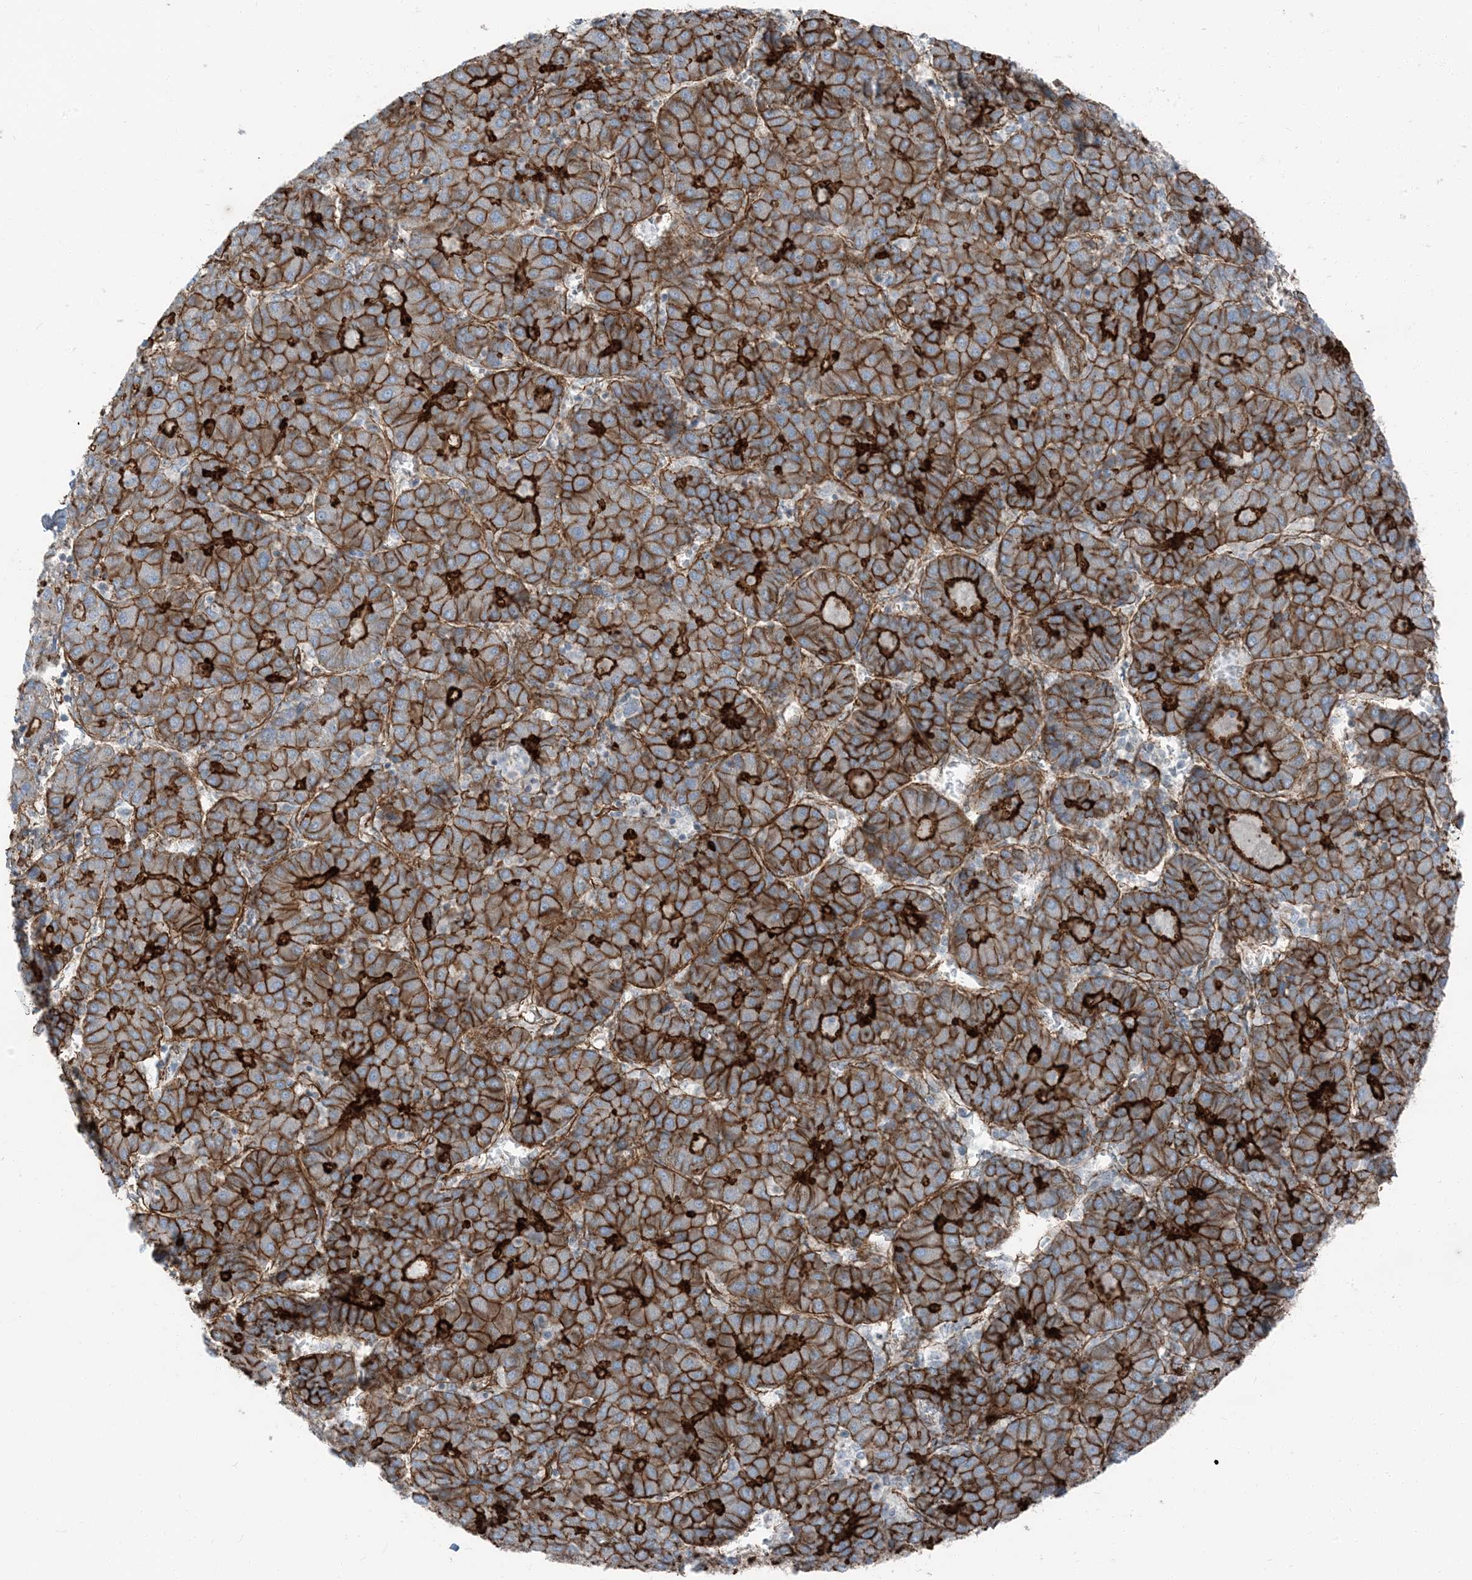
{"staining": {"intensity": "strong", "quantity": ">75%", "location": "cytoplasmic/membranous"}, "tissue": "liver cancer", "cell_type": "Tumor cells", "image_type": "cancer", "snomed": [{"axis": "morphology", "description": "Carcinoma, Hepatocellular, NOS"}, {"axis": "topography", "description": "Liver"}], "caption": "This histopathology image reveals immunohistochemistry (IHC) staining of human liver cancer (hepatocellular carcinoma), with high strong cytoplasmic/membranous positivity in about >75% of tumor cells.", "gene": "ZFP90", "patient": {"sex": "male", "age": 65}}